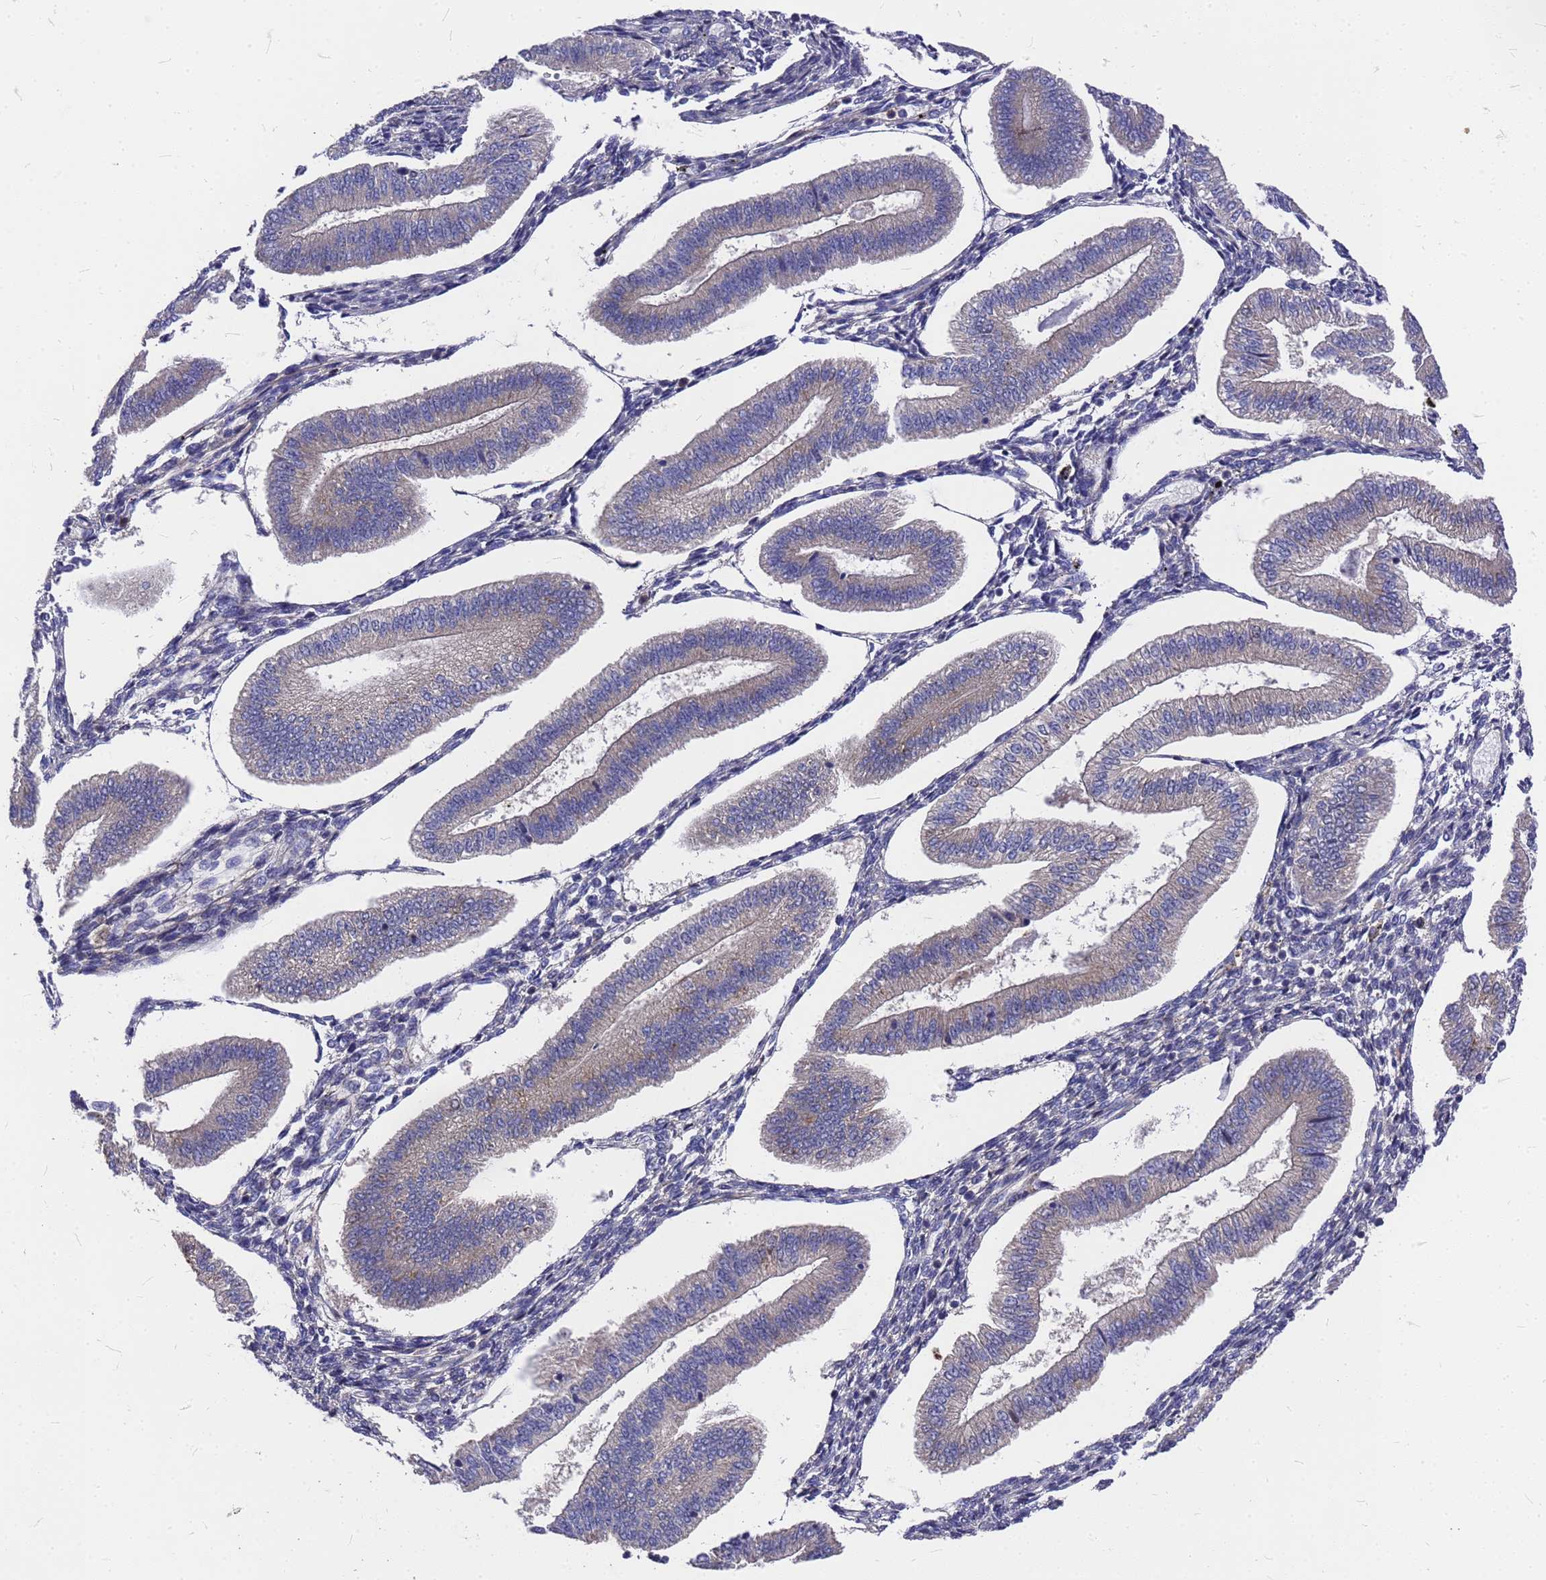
{"staining": {"intensity": "negative", "quantity": "none", "location": "none"}, "tissue": "endometrium", "cell_type": "Cells in endometrial stroma", "image_type": "normal", "snomed": [{"axis": "morphology", "description": "Normal tissue, NOS"}, {"axis": "topography", "description": "Endometrium"}], "caption": "Immunohistochemistry (IHC) image of unremarkable human endometrium stained for a protein (brown), which exhibits no staining in cells in endometrial stroma. (Immunohistochemistry, brightfield microscopy, high magnification).", "gene": "ZNF717", "patient": {"sex": "female", "age": 34}}